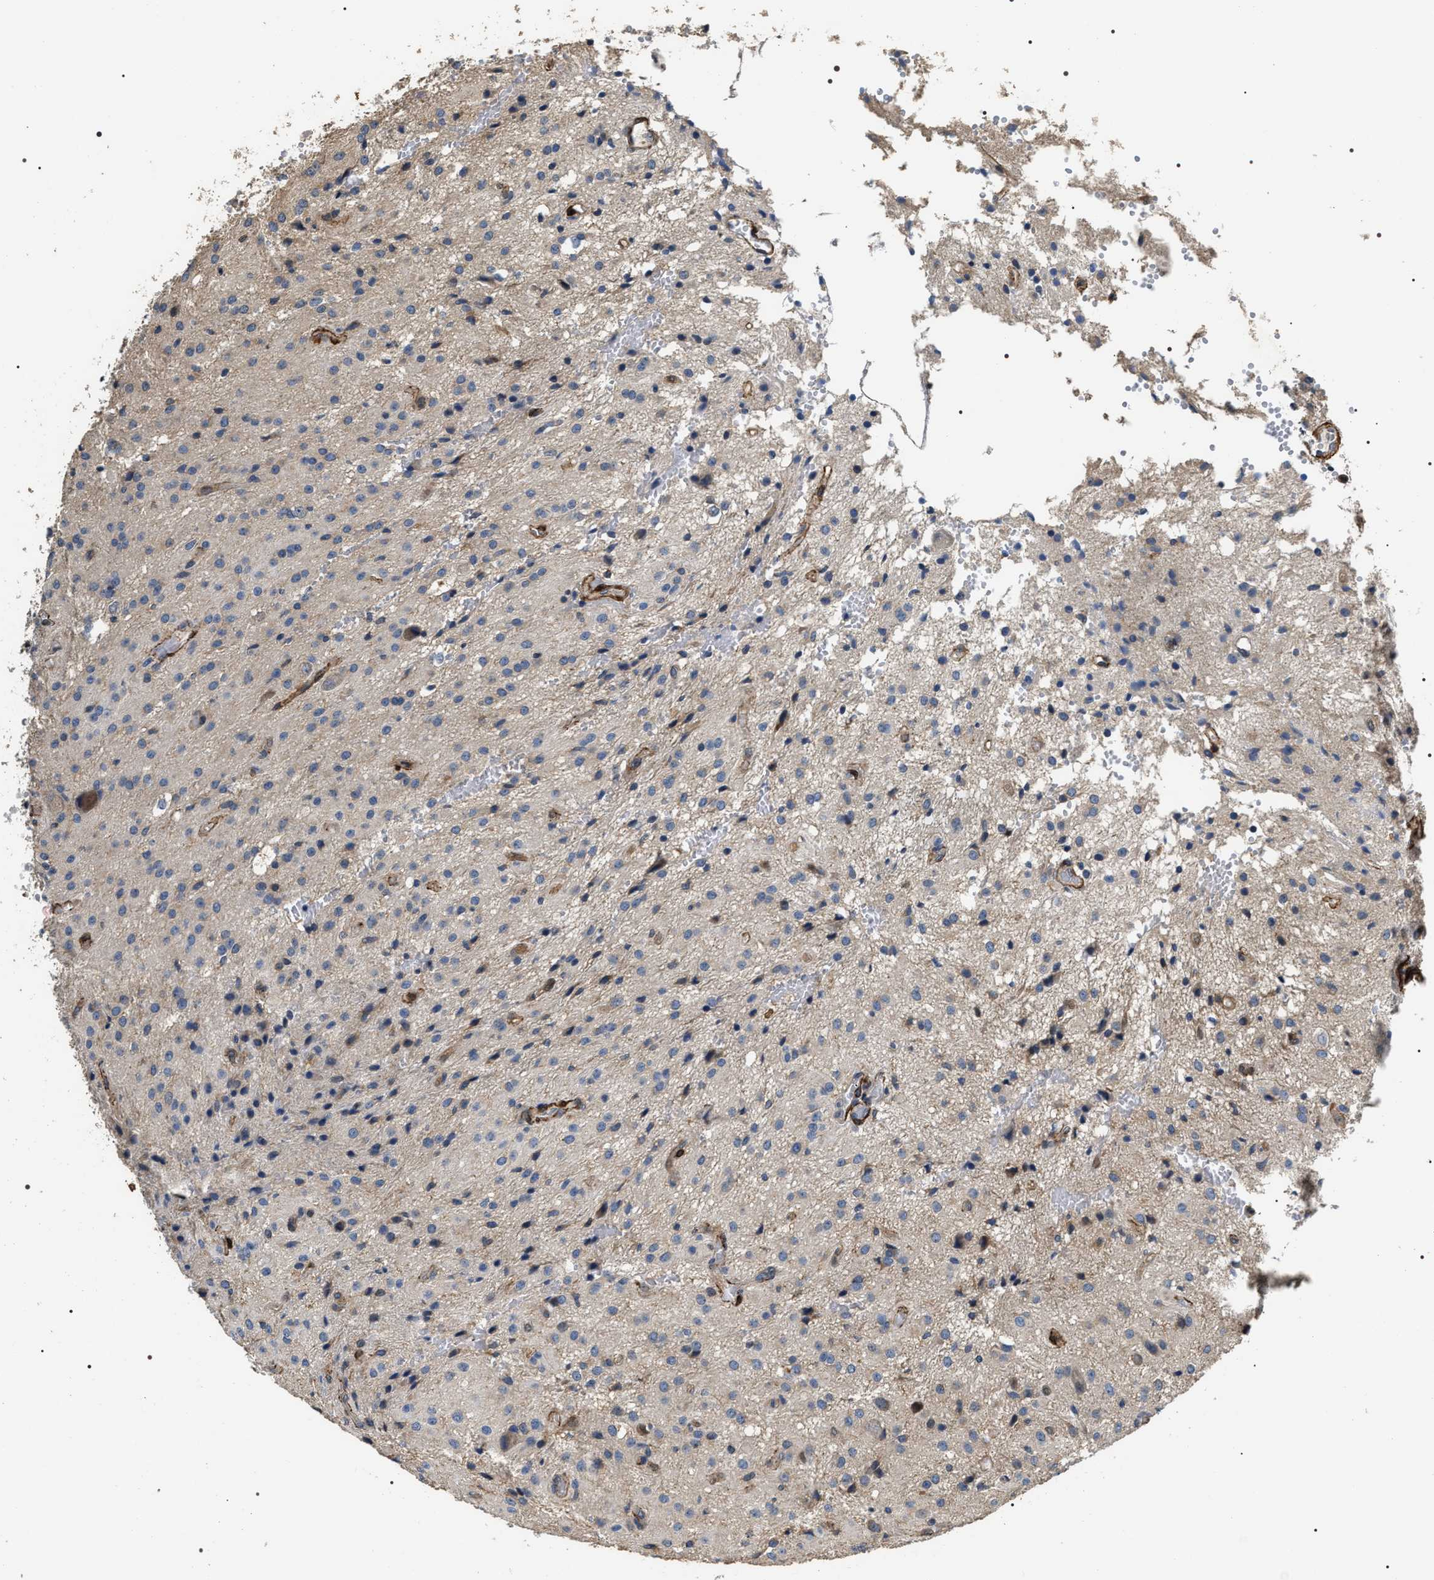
{"staining": {"intensity": "negative", "quantity": "none", "location": "none"}, "tissue": "glioma", "cell_type": "Tumor cells", "image_type": "cancer", "snomed": [{"axis": "morphology", "description": "Glioma, malignant, High grade"}, {"axis": "topography", "description": "Brain"}], "caption": "Immunohistochemical staining of human glioma reveals no significant staining in tumor cells. (DAB immunohistochemistry (IHC) with hematoxylin counter stain).", "gene": "ZC3HAV1L", "patient": {"sex": "female", "age": 59}}